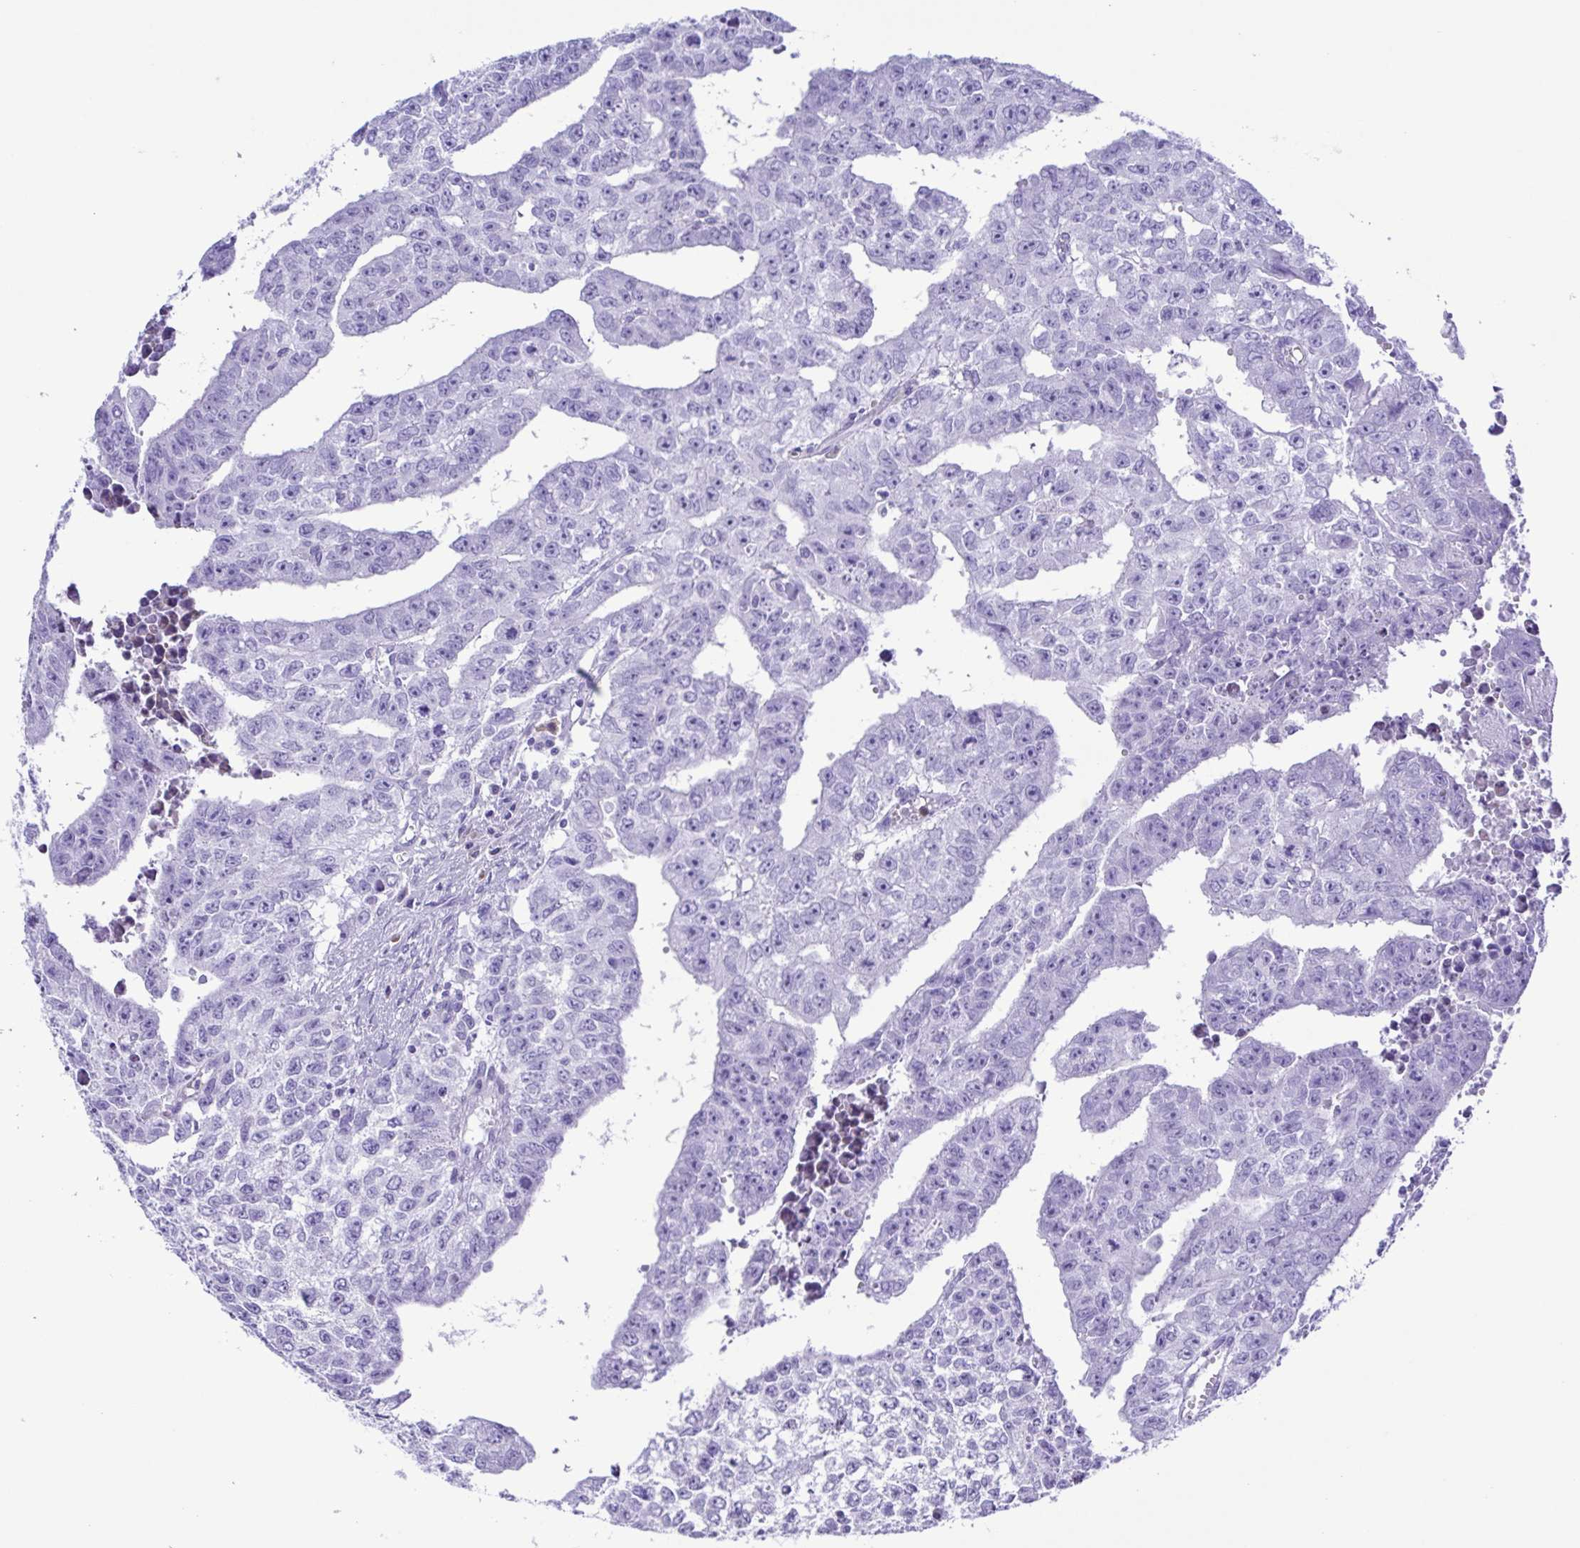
{"staining": {"intensity": "negative", "quantity": "none", "location": "none"}, "tissue": "testis cancer", "cell_type": "Tumor cells", "image_type": "cancer", "snomed": [{"axis": "morphology", "description": "Carcinoma, Embryonal, NOS"}, {"axis": "morphology", "description": "Teratoma, malignant, NOS"}, {"axis": "topography", "description": "Testis"}], "caption": "Tumor cells show no significant staining in testis cancer.", "gene": "GPR17", "patient": {"sex": "male", "age": 24}}